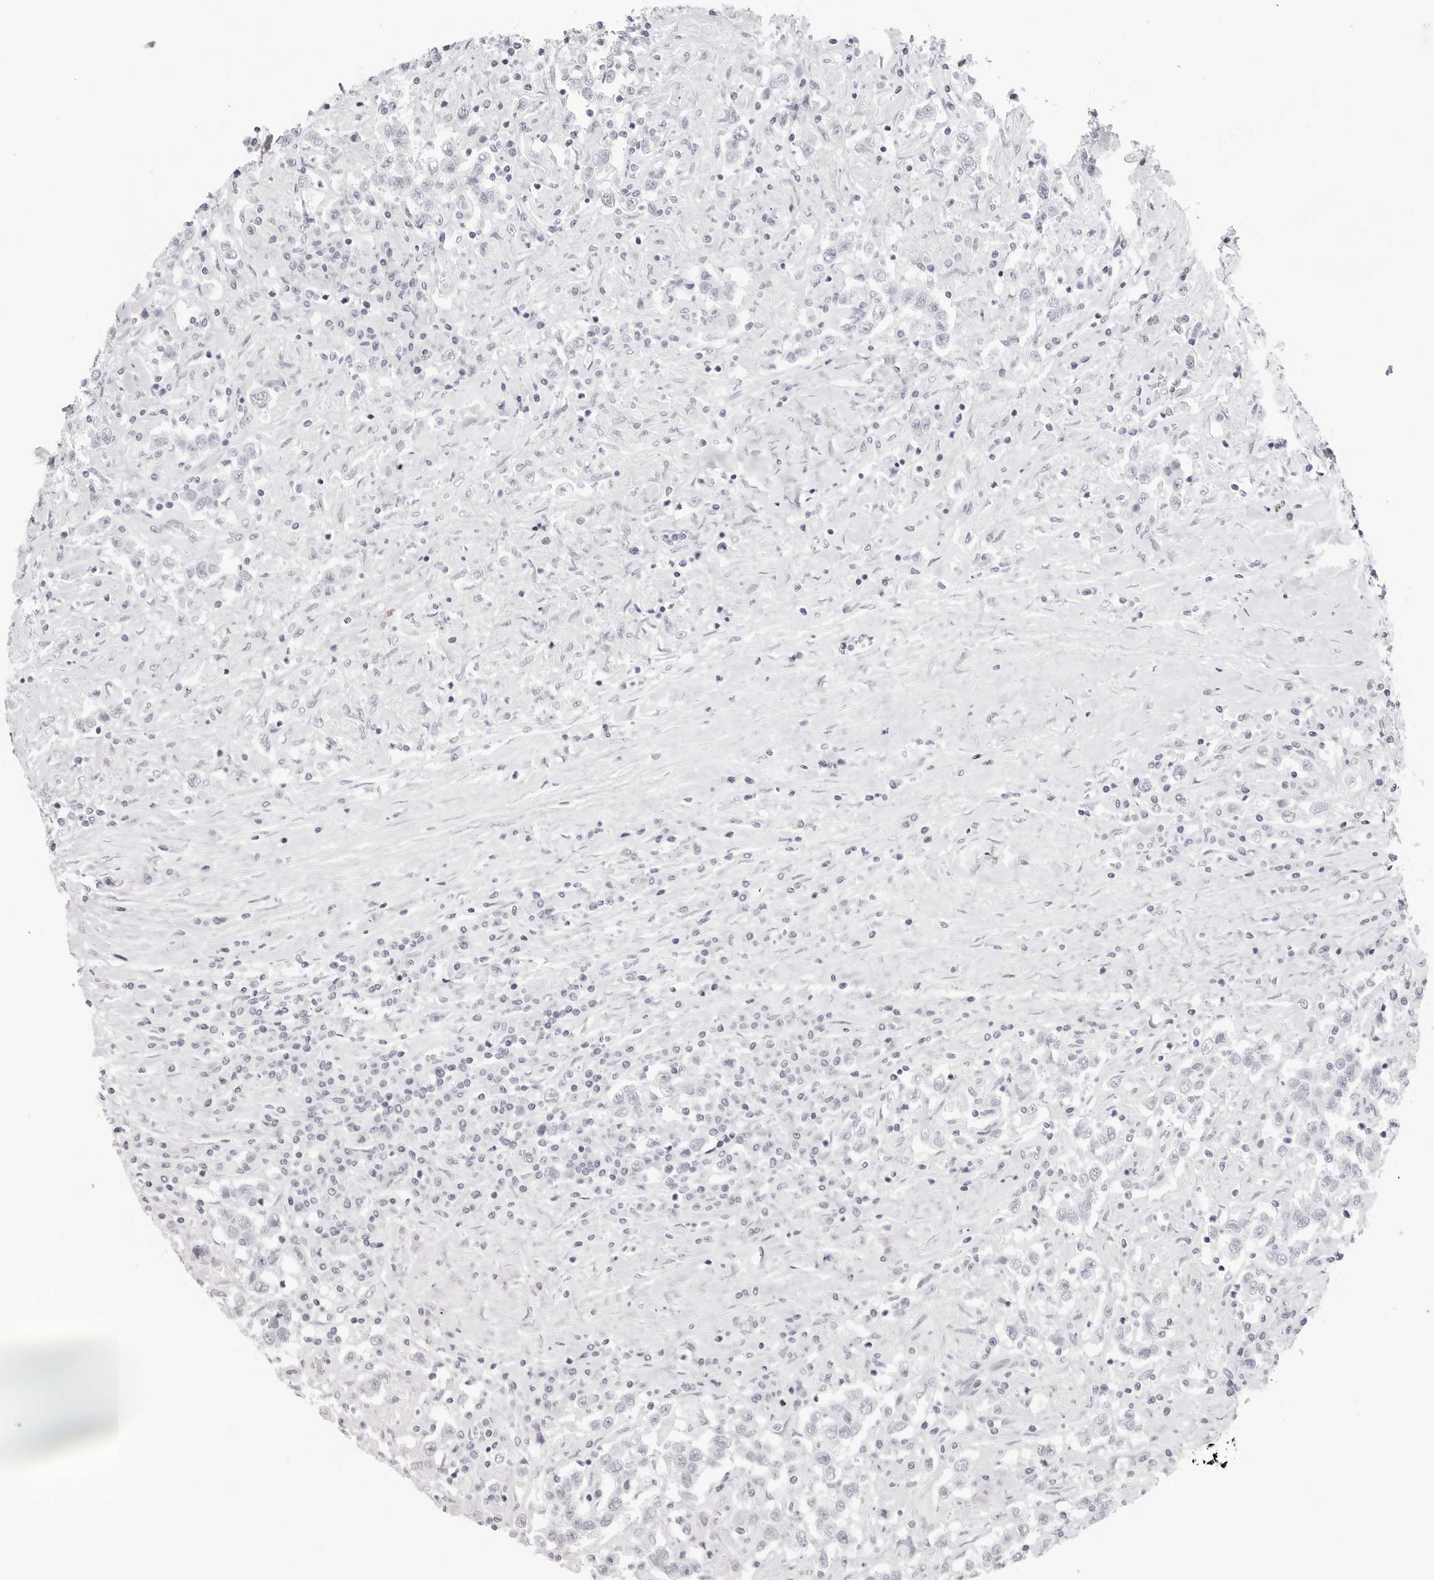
{"staining": {"intensity": "negative", "quantity": "none", "location": "none"}, "tissue": "testis cancer", "cell_type": "Tumor cells", "image_type": "cancer", "snomed": [{"axis": "morphology", "description": "Seminoma, NOS"}, {"axis": "topography", "description": "Testis"}], "caption": "Immunohistochemistry (IHC) photomicrograph of human testis cancer stained for a protein (brown), which exhibits no expression in tumor cells.", "gene": "CST5", "patient": {"sex": "male", "age": 41}}